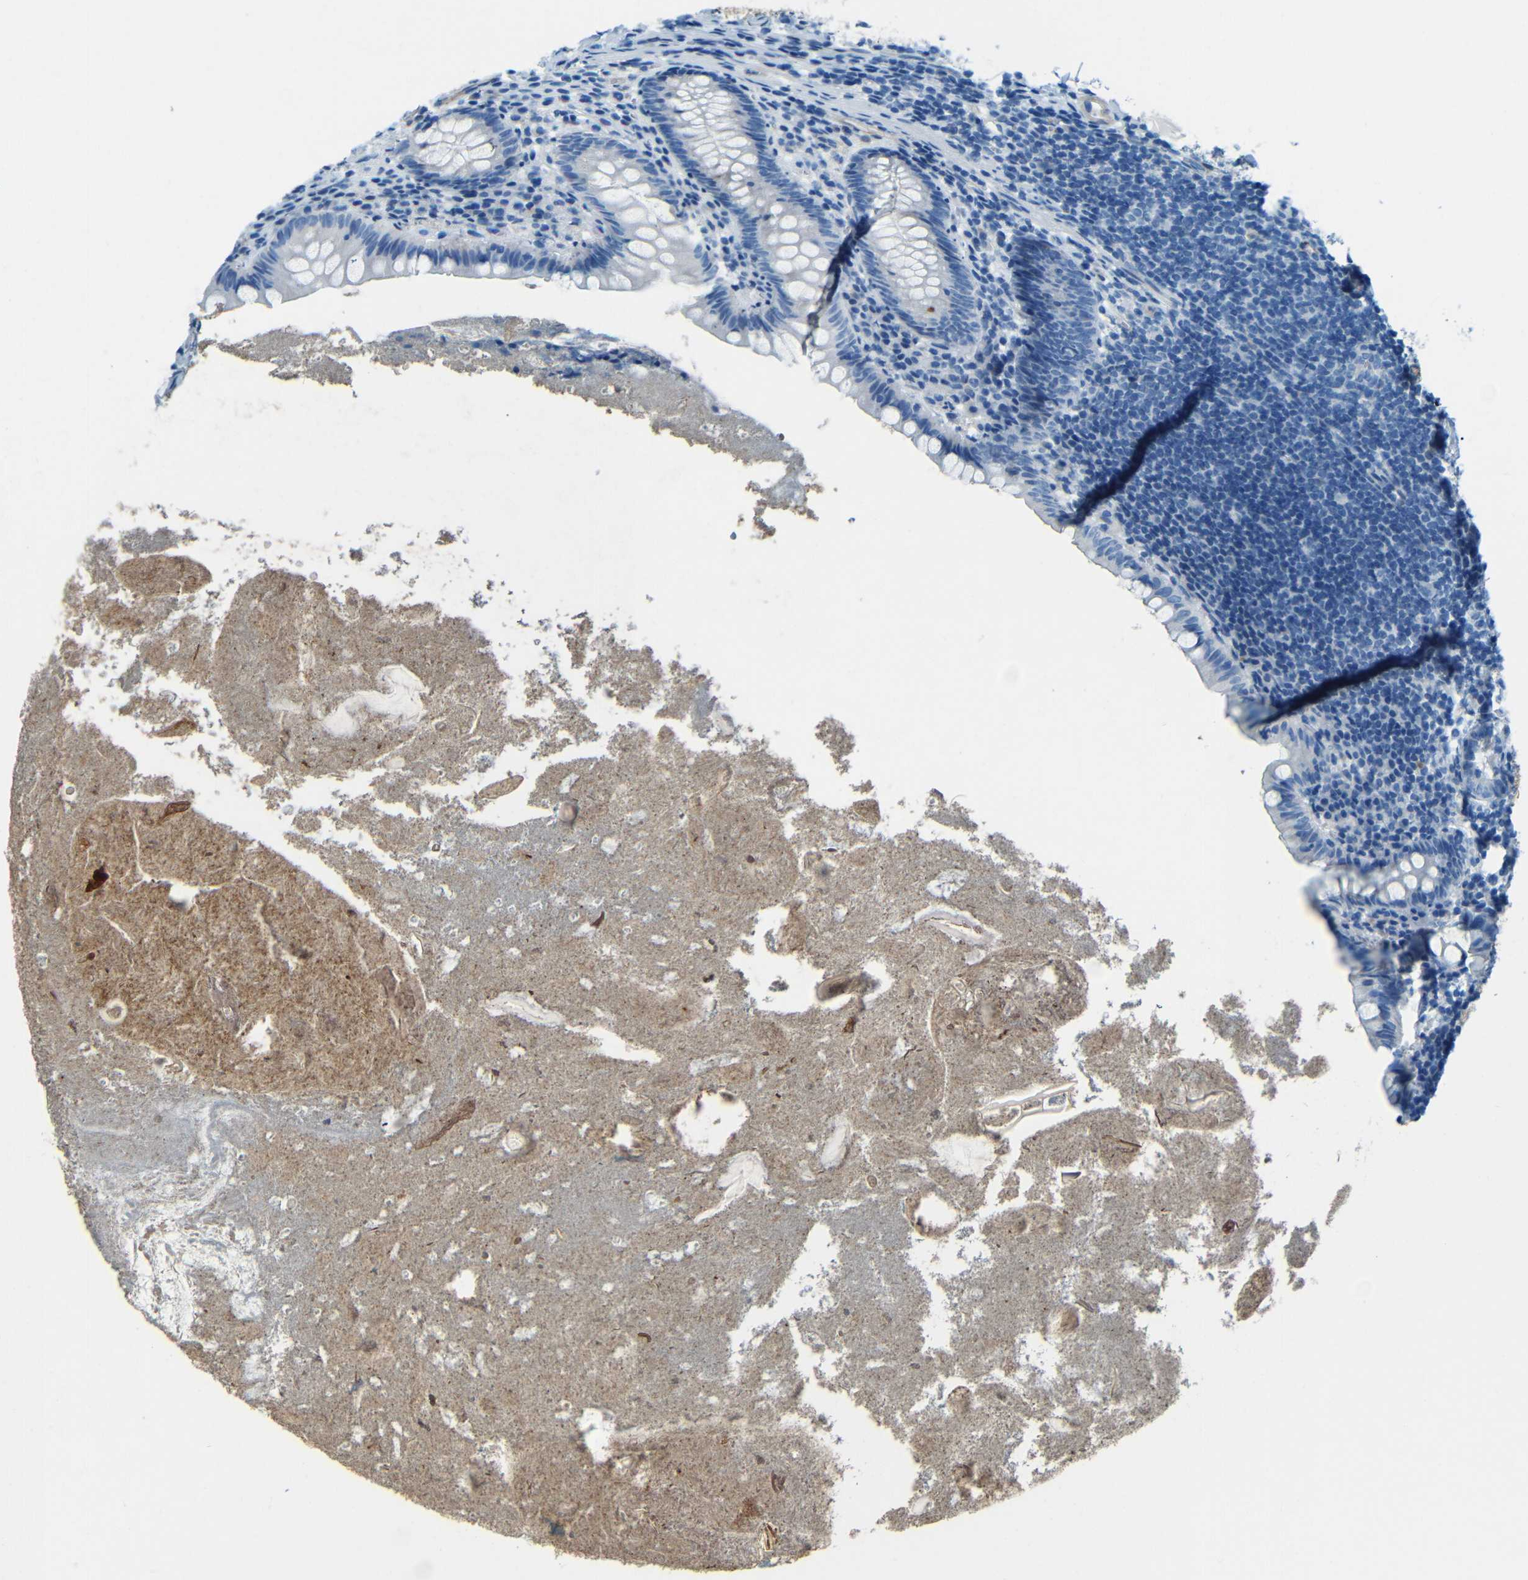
{"staining": {"intensity": "negative", "quantity": "none", "location": "none"}, "tissue": "appendix", "cell_type": "Glandular cells", "image_type": "normal", "snomed": [{"axis": "morphology", "description": "Normal tissue, NOS"}, {"axis": "topography", "description": "Appendix"}], "caption": "An image of appendix stained for a protein reveals no brown staining in glandular cells.", "gene": "MAP2", "patient": {"sex": "male", "age": 52}}